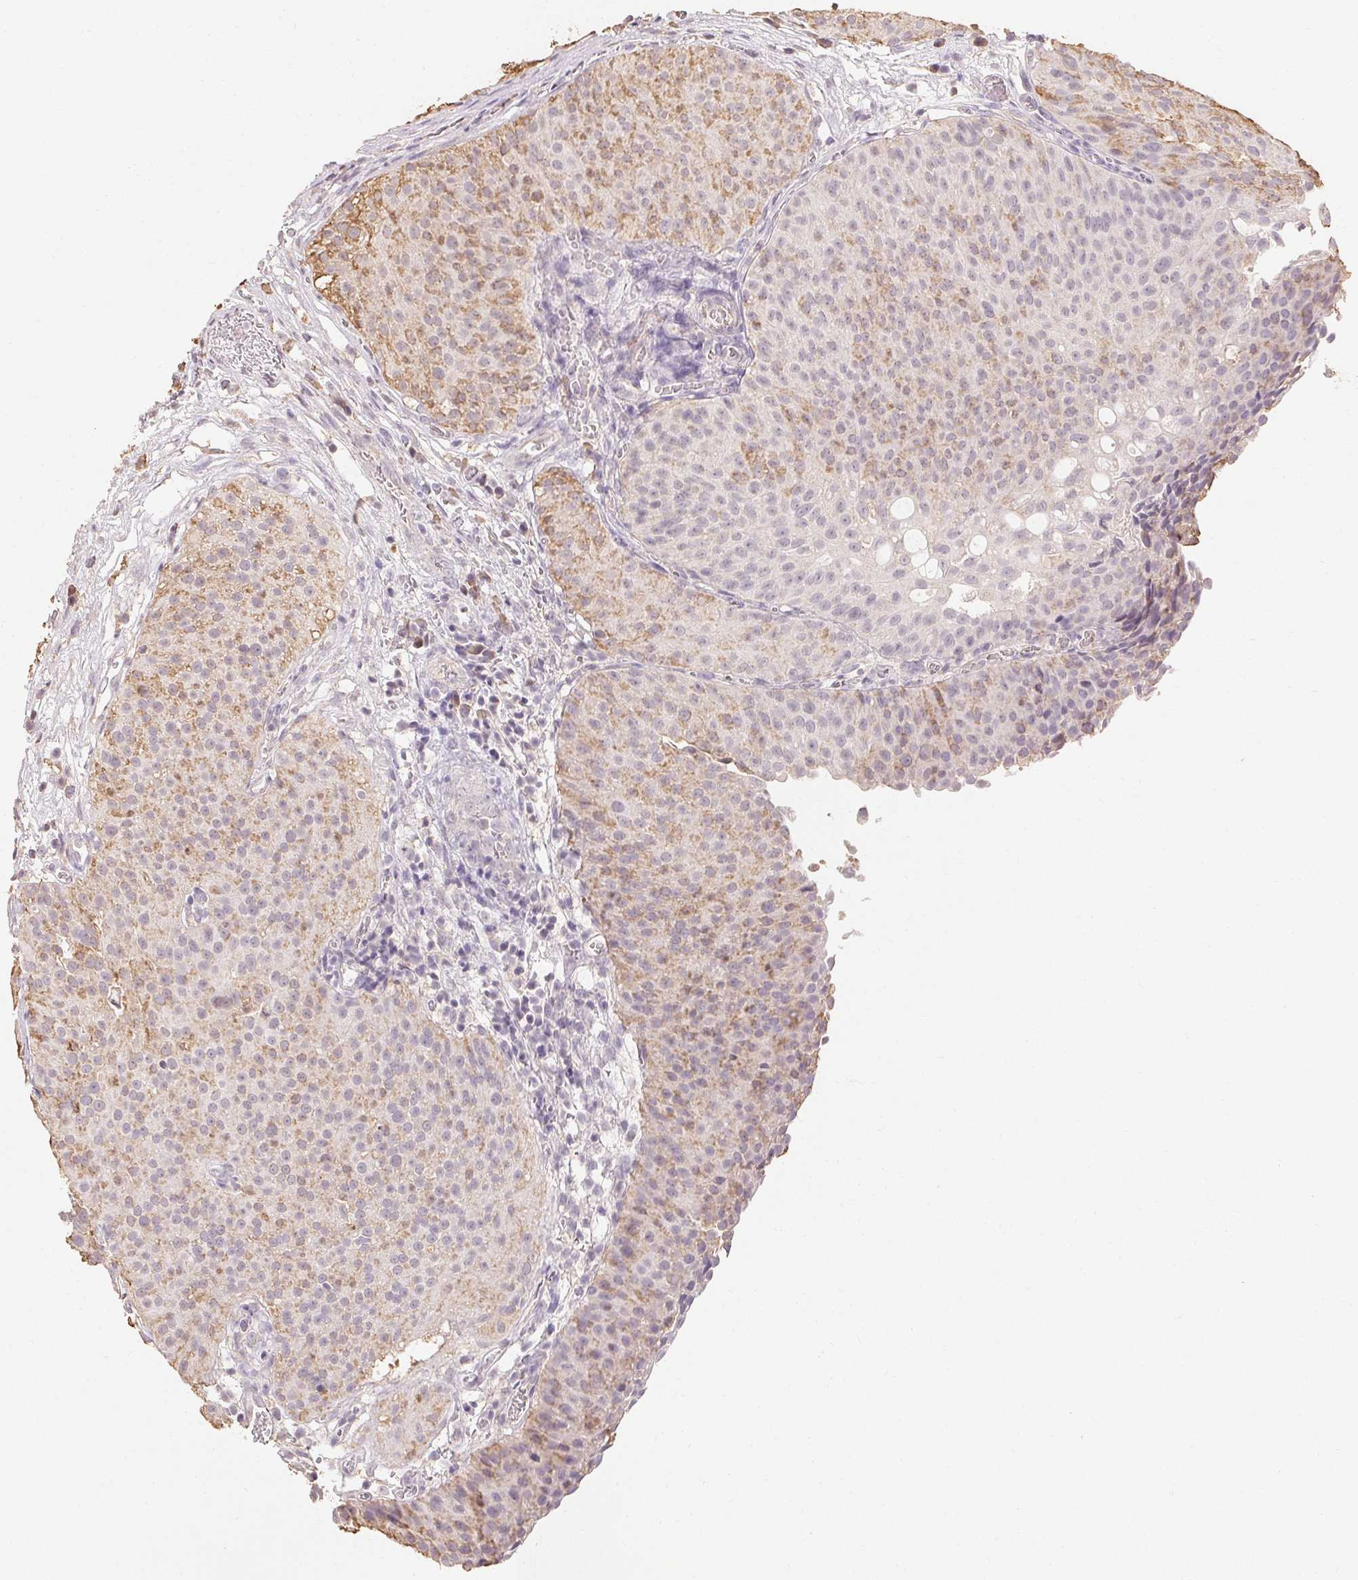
{"staining": {"intensity": "weak", "quantity": "25%-75%", "location": "cytoplasmic/membranous"}, "tissue": "urothelial cancer", "cell_type": "Tumor cells", "image_type": "cancer", "snomed": [{"axis": "morphology", "description": "Urothelial carcinoma, Low grade"}, {"axis": "topography", "description": "Urinary bladder"}], "caption": "IHC (DAB) staining of urothelial cancer reveals weak cytoplasmic/membranous protein positivity in approximately 25%-75% of tumor cells.", "gene": "MAP7D2", "patient": {"sex": "male", "age": 80}}